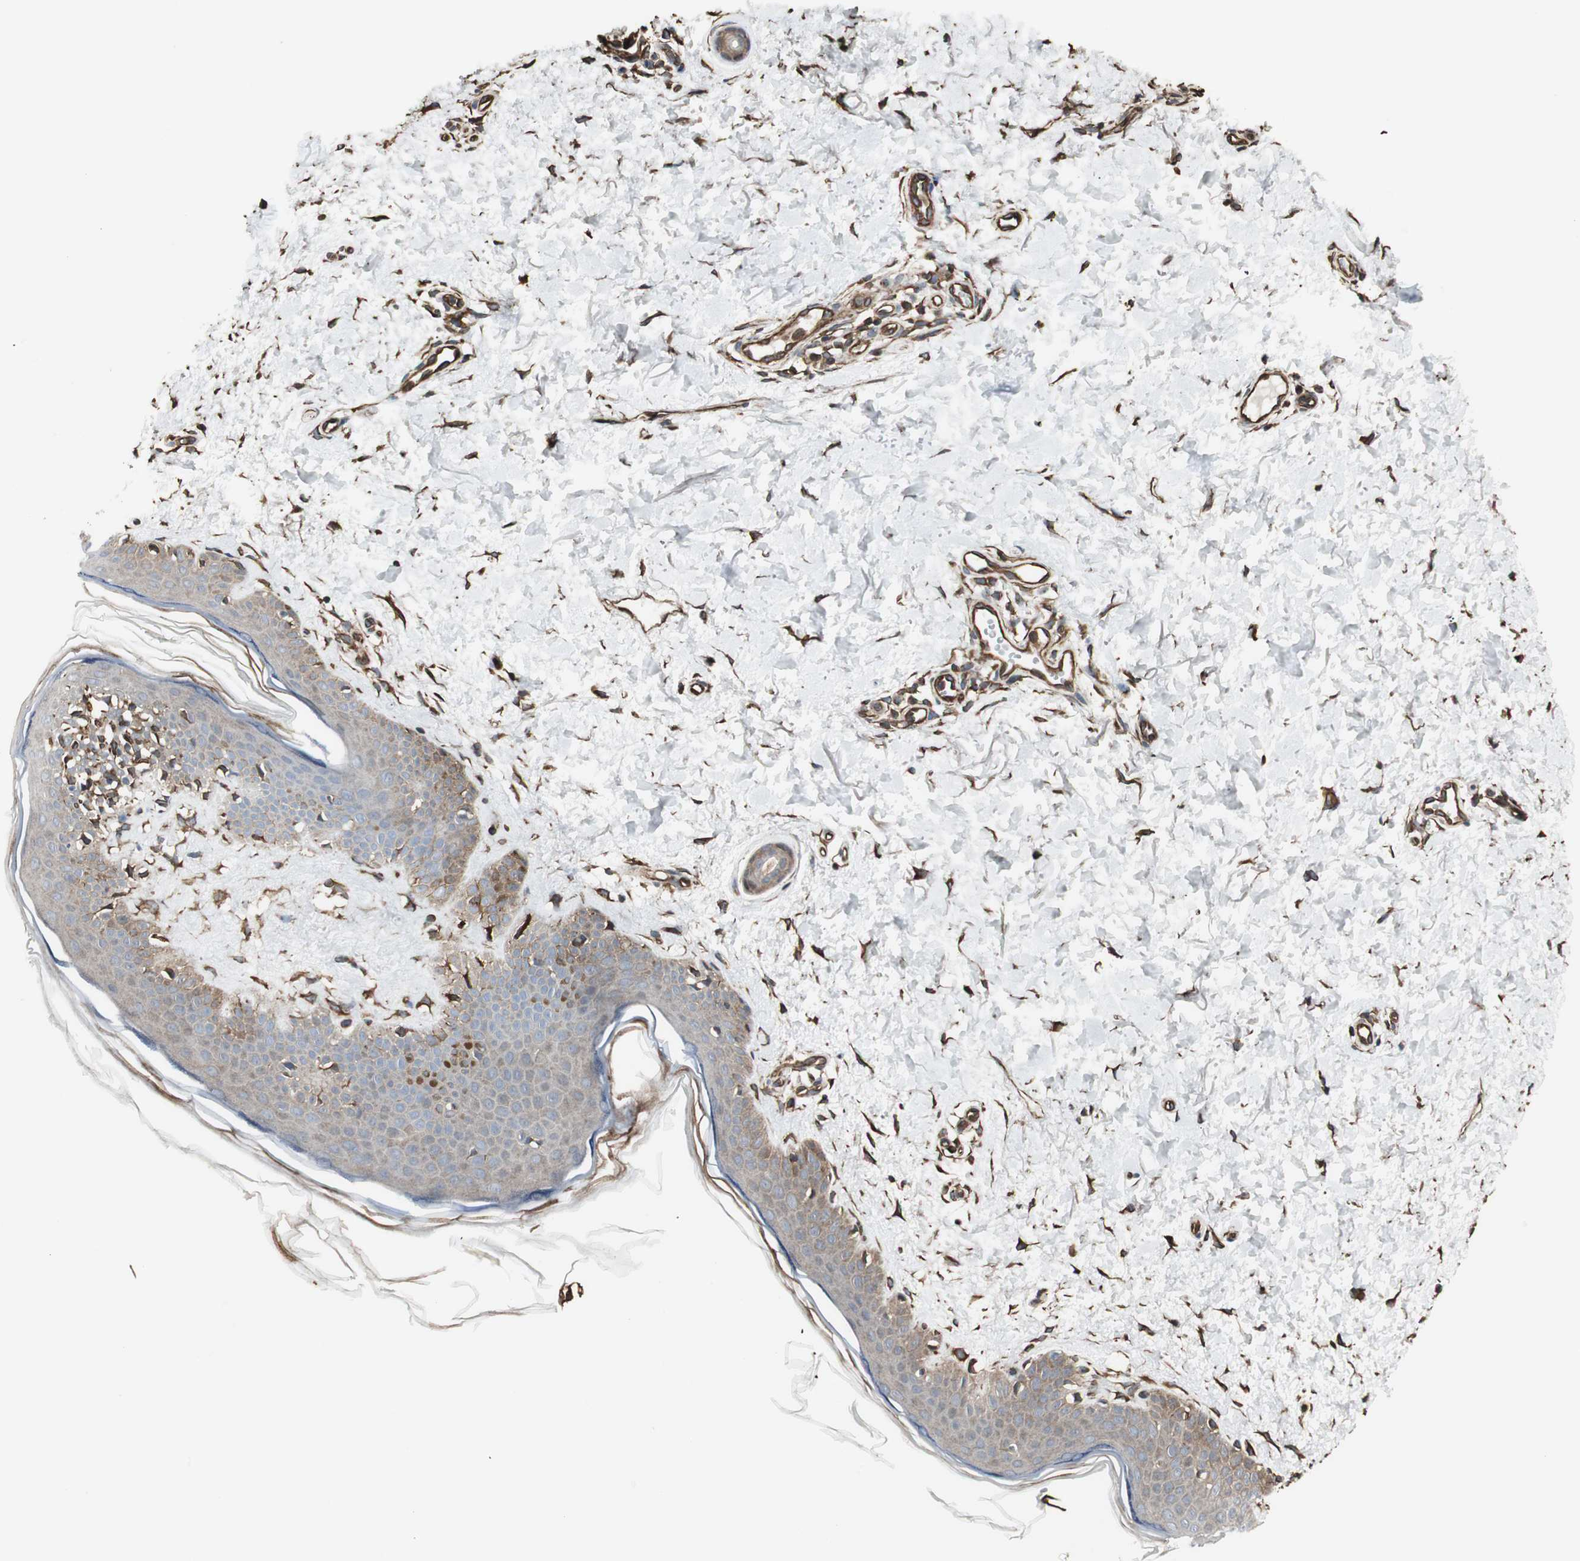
{"staining": {"intensity": "moderate", "quantity": ">75%", "location": "cytoplasmic/membranous"}, "tissue": "skin", "cell_type": "Fibroblasts", "image_type": "normal", "snomed": [{"axis": "morphology", "description": "Normal tissue, NOS"}, {"axis": "topography", "description": "Skin"}], "caption": "A medium amount of moderate cytoplasmic/membranous staining is identified in approximately >75% of fibroblasts in normal skin. The protein is stained brown, and the nuclei are stained in blue (DAB IHC with brightfield microscopy, high magnification).", "gene": "MAD2L2", "patient": {"sex": "female", "age": 56}}